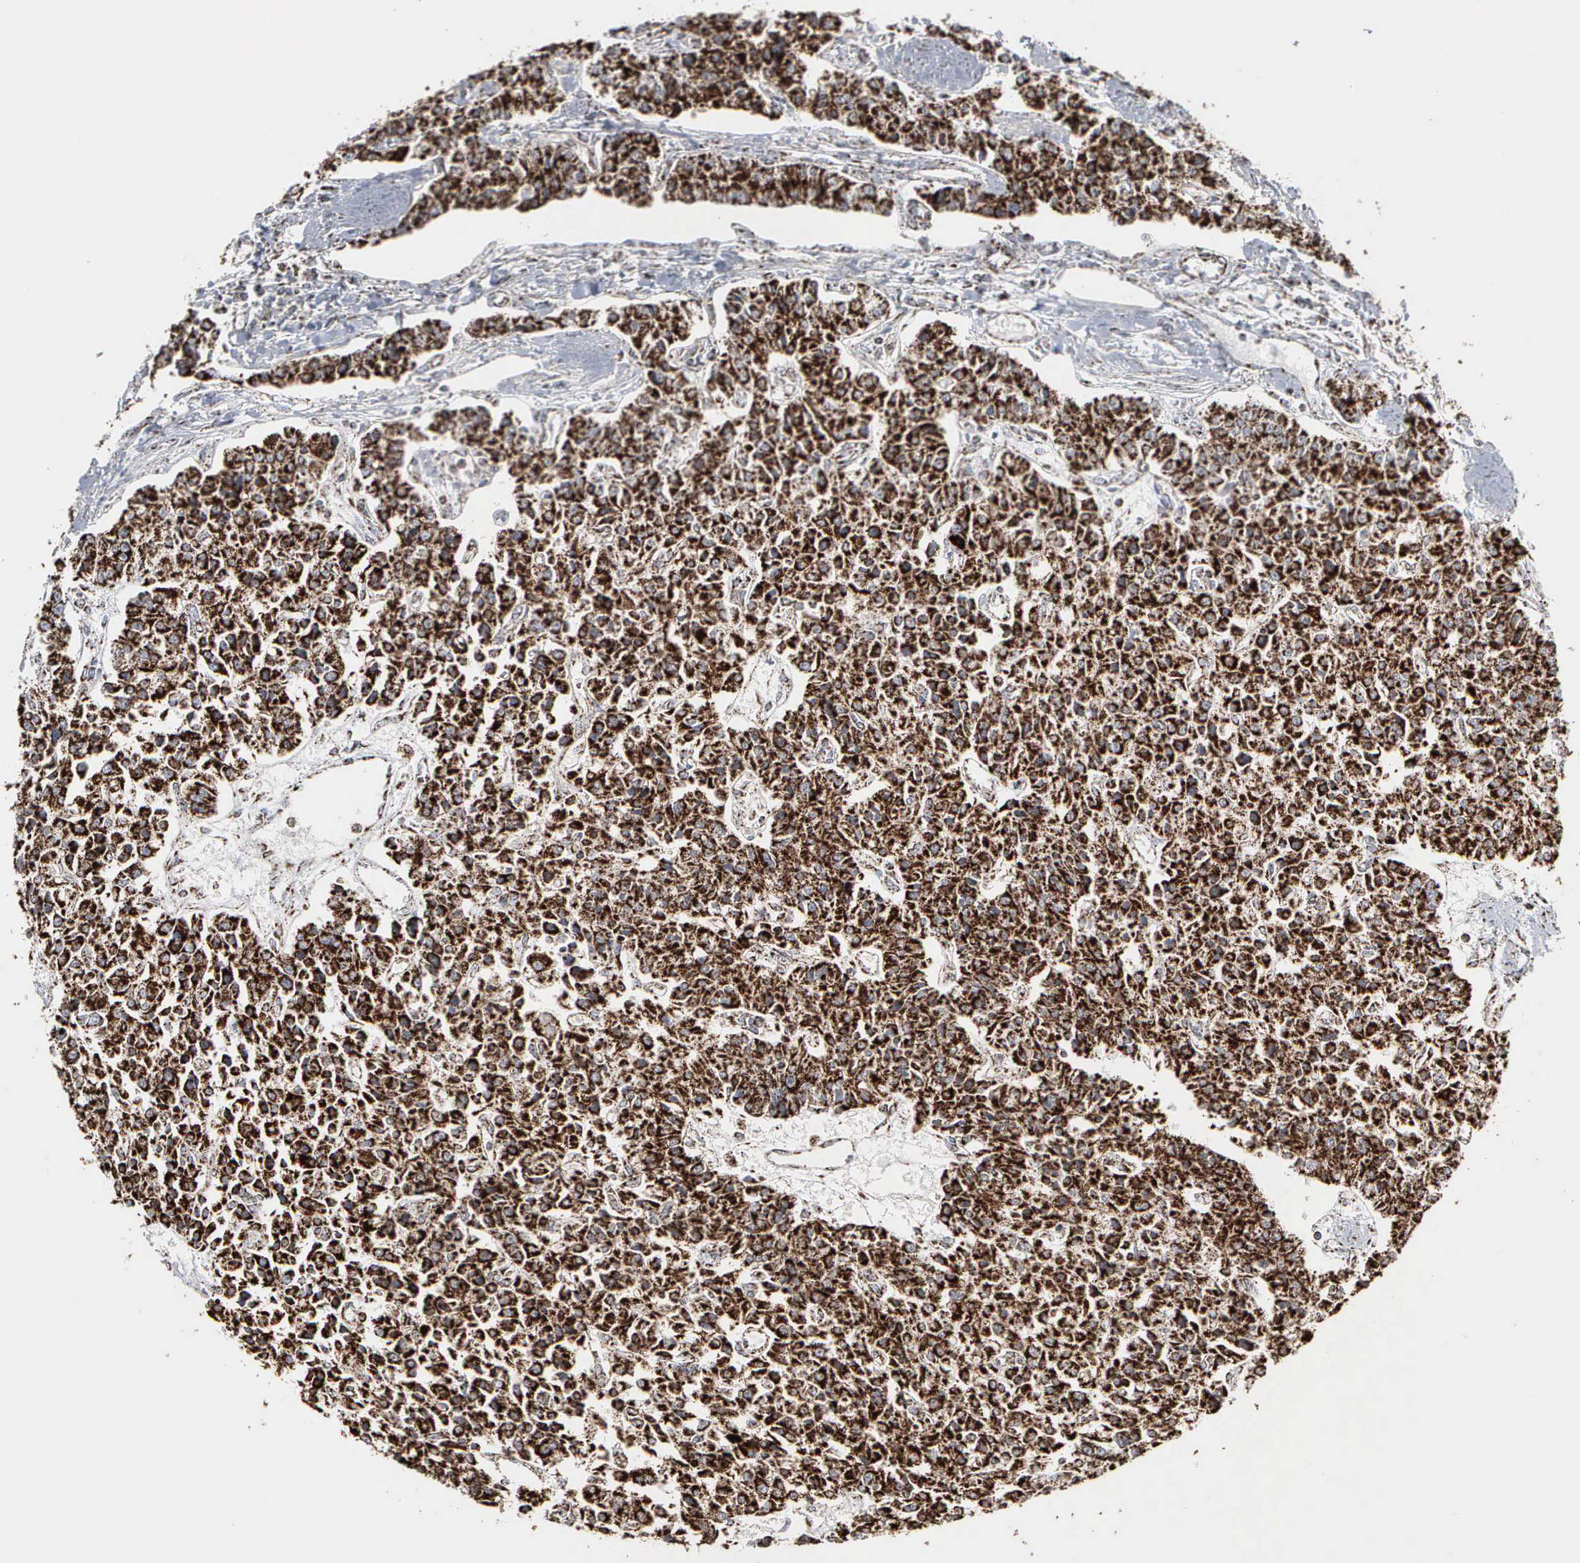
{"staining": {"intensity": "strong", "quantity": ">75%", "location": "cytoplasmic/membranous"}, "tissue": "carcinoid", "cell_type": "Tumor cells", "image_type": "cancer", "snomed": [{"axis": "morphology", "description": "Carcinoid, malignant, NOS"}, {"axis": "topography", "description": "Stomach"}], "caption": "Carcinoid (malignant) tissue exhibits strong cytoplasmic/membranous expression in approximately >75% of tumor cells (Stains: DAB in brown, nuclei in blue, Microscopy: brightfield microscopy at high magnification).", "gene": "HSPA9", "patient": {"sex": "female", "age": 76}}